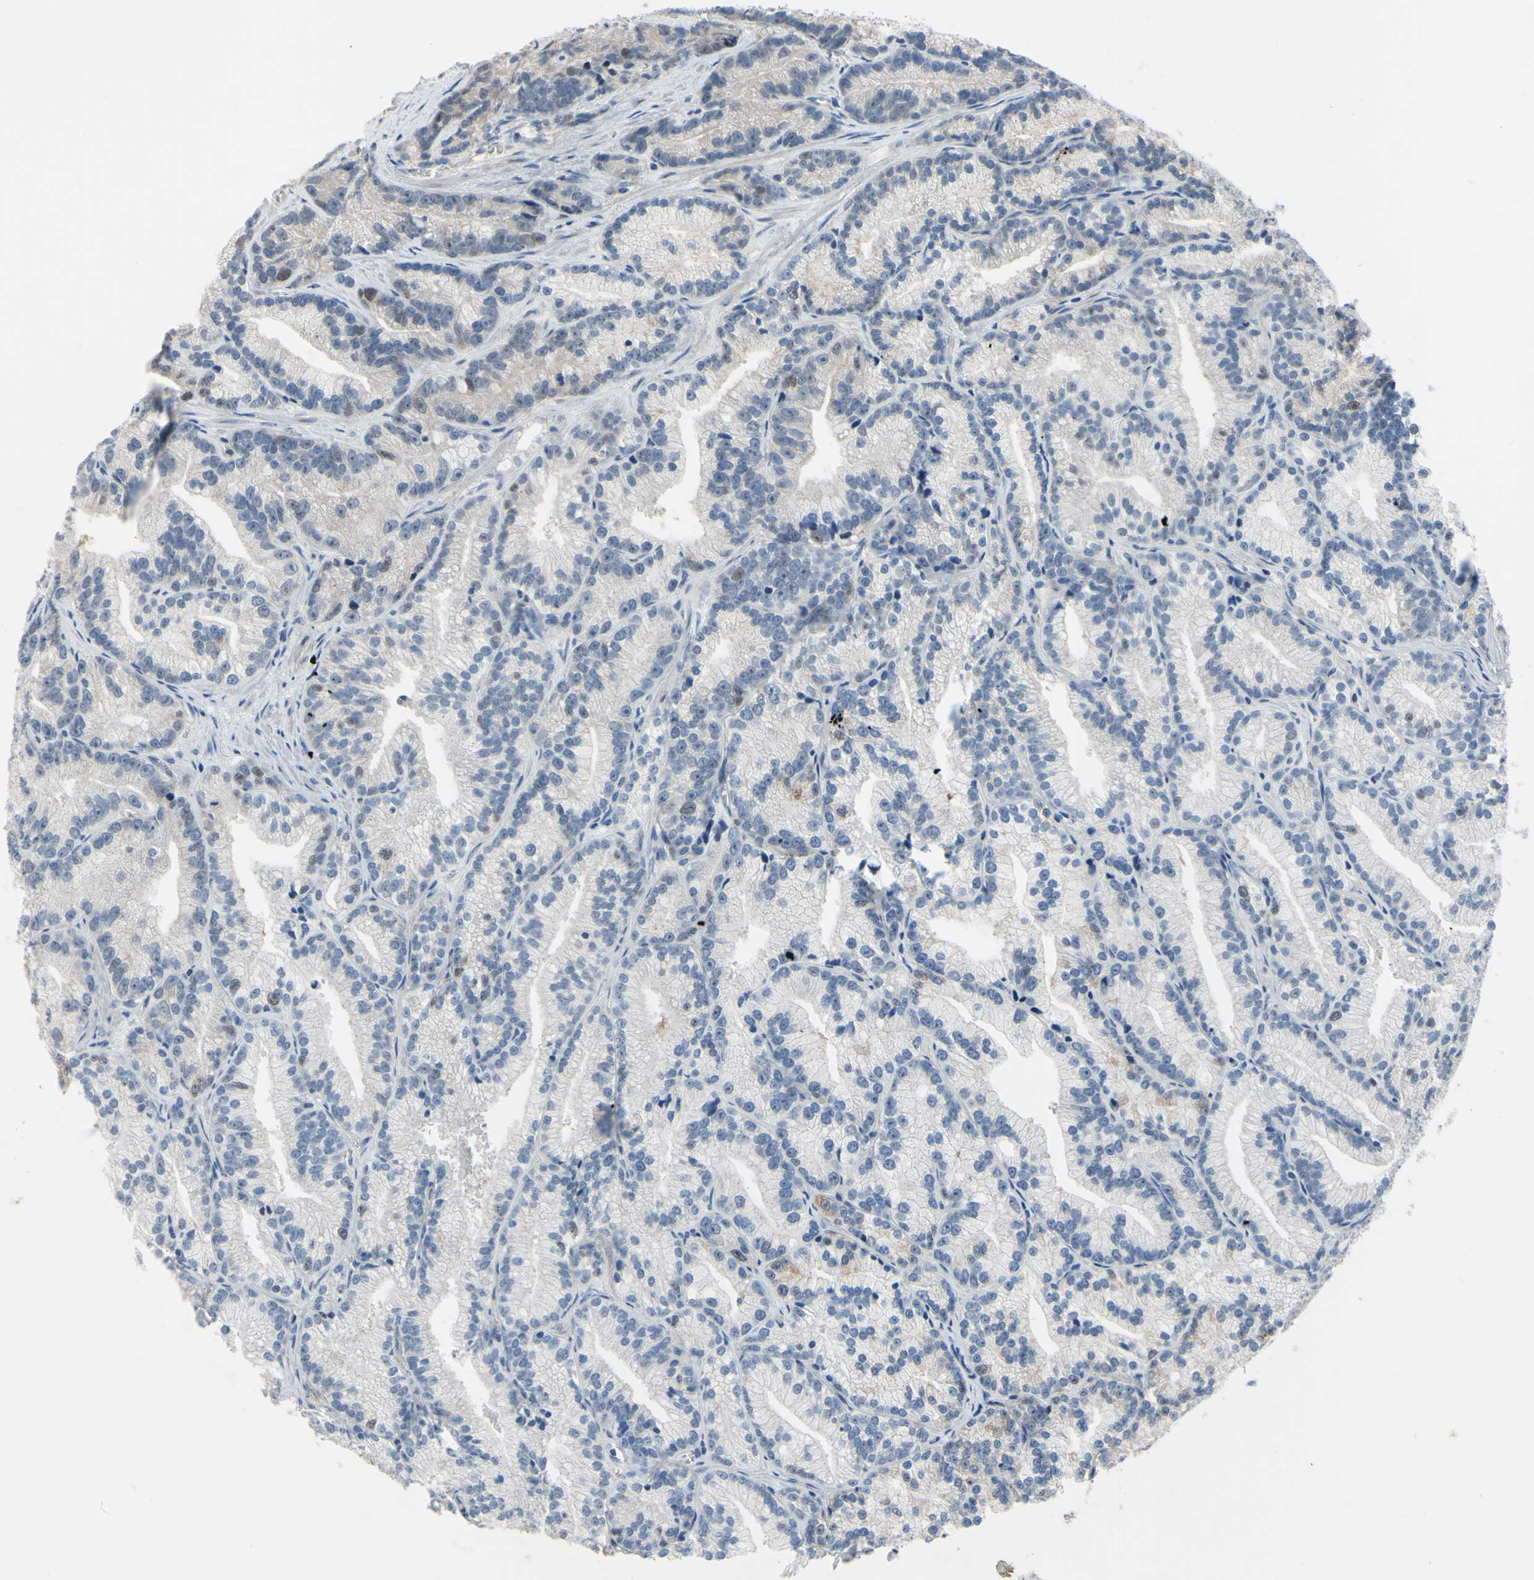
{"staining": {"intensity": "moderate", "quantity": "<25%", "location": "cytoplasmic/membranous"}, "tissue": "prostate cancer", "cell_type": "Tumor cells", "image_type": "cancer", "snomed": [{"axis": "morphology", "description": "Adenocarcinoma, Low grade"}, {"axis": "topography", "description": "Prostate"}], "caption": "Immunohistochemical staining of human prostate low-grade adenocarcinoma shows low levels of moderate cytoplasmic/membranous protein positivity in about <25% of tumor cells. (IHC, brightfield microscopy, high magnification).", "gene": "LHX9", "patient": {"sex": "male", "age": 89}}